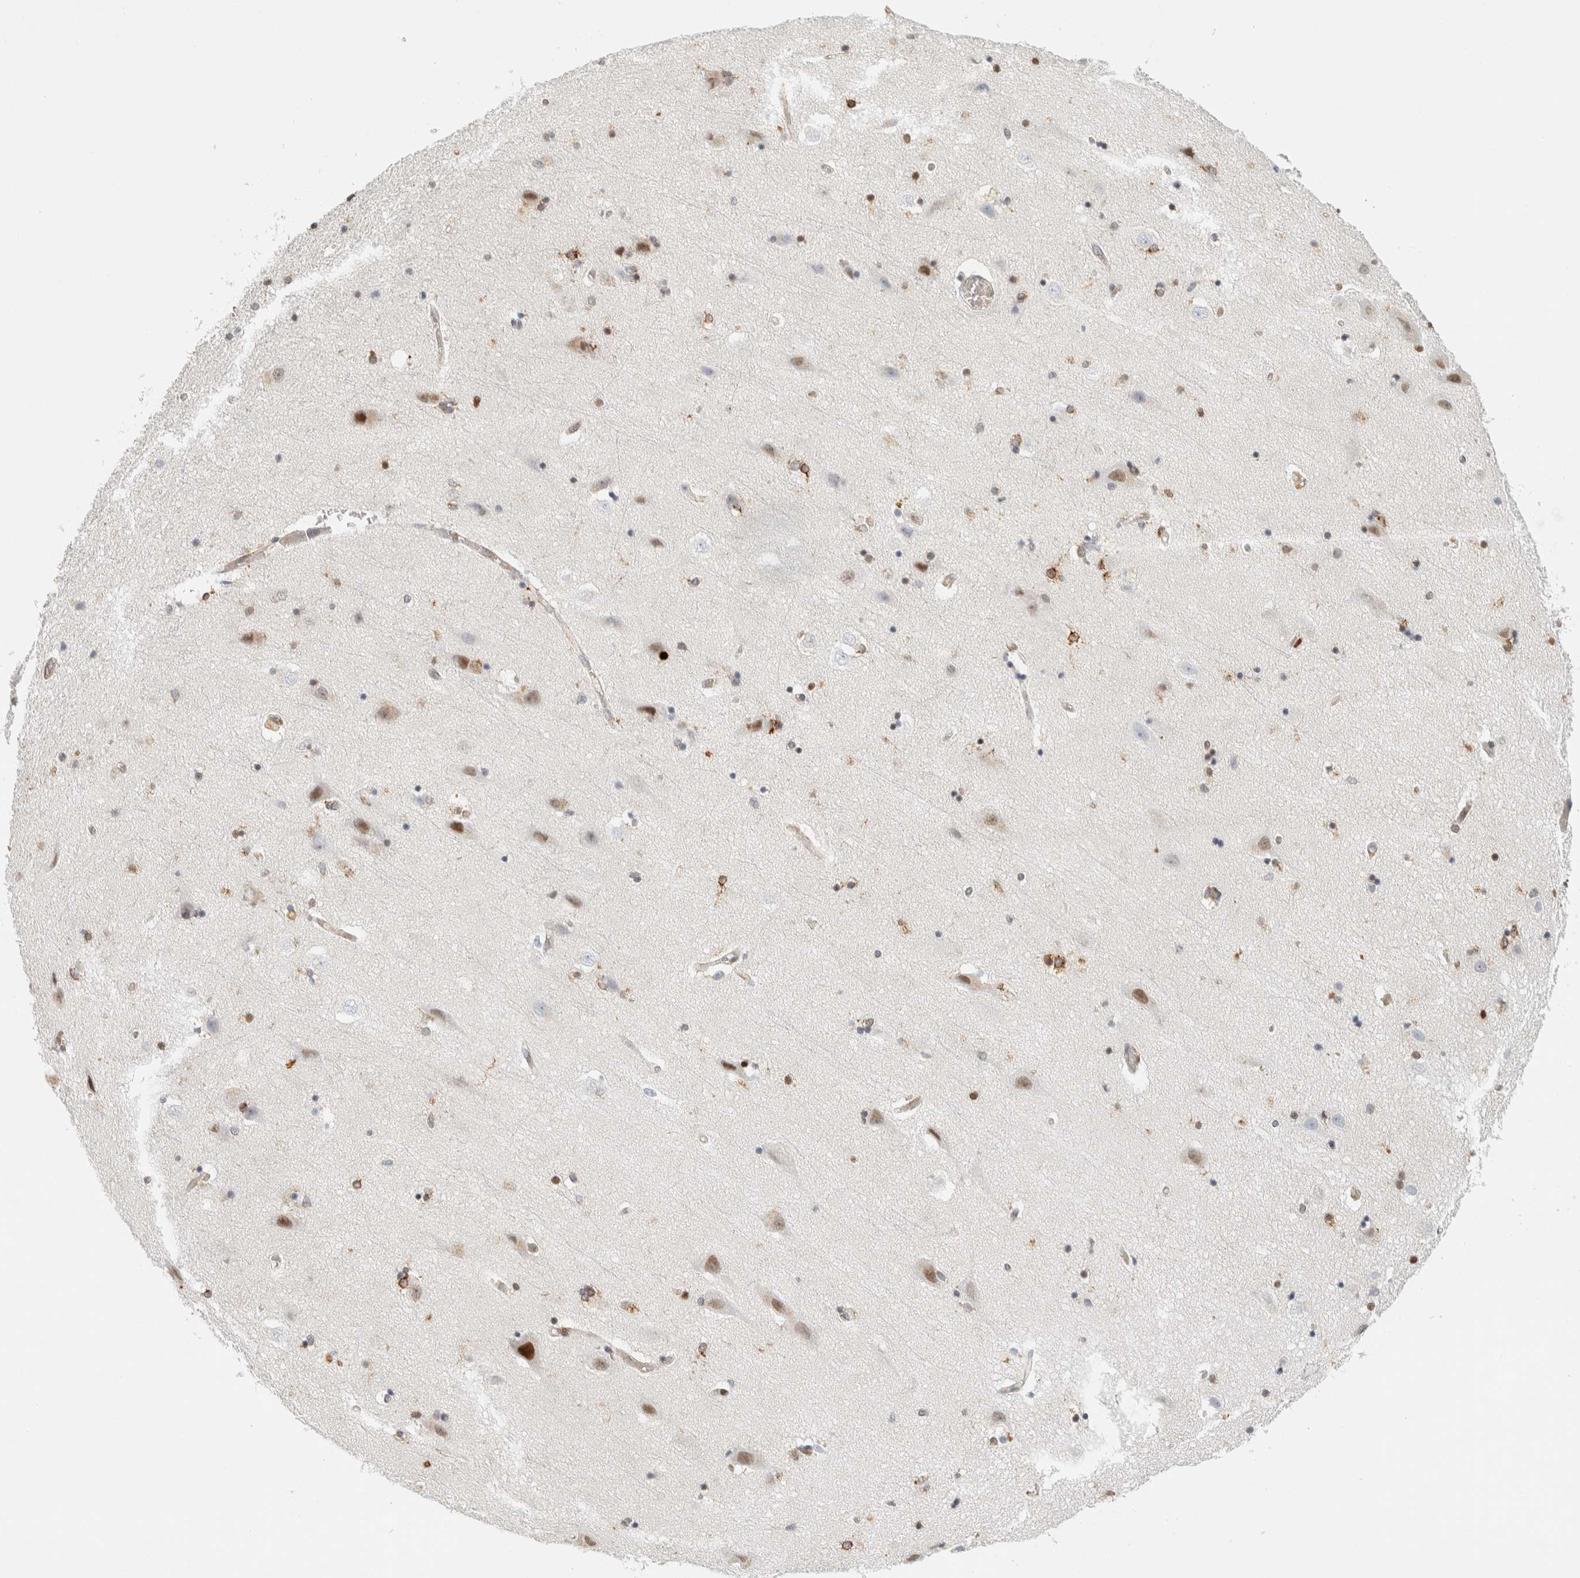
{"staining": {"intensity": "moderate", "quantity": "25%-75%", "location": "cytoplasmic/membranous,nuclear"}, "tissue": "hippocampus", "cell_type": "Glial cells", "image_type": "normal", "snomed": [{"axis": "morphology", "description": "Normal tissue, NOS"}, {"axis": "topography", "description": "Hippocampus"}], "caption": "IHC histopathology image of normal hippocampus stained for a protein (brown), which reveals medium levels of moderate cytoplasmic/membranous,nuclear positivity in about 25%-75% of glial cells.", "gene": "LLGL2", "patient": {"sex": "female", "age": 54}}